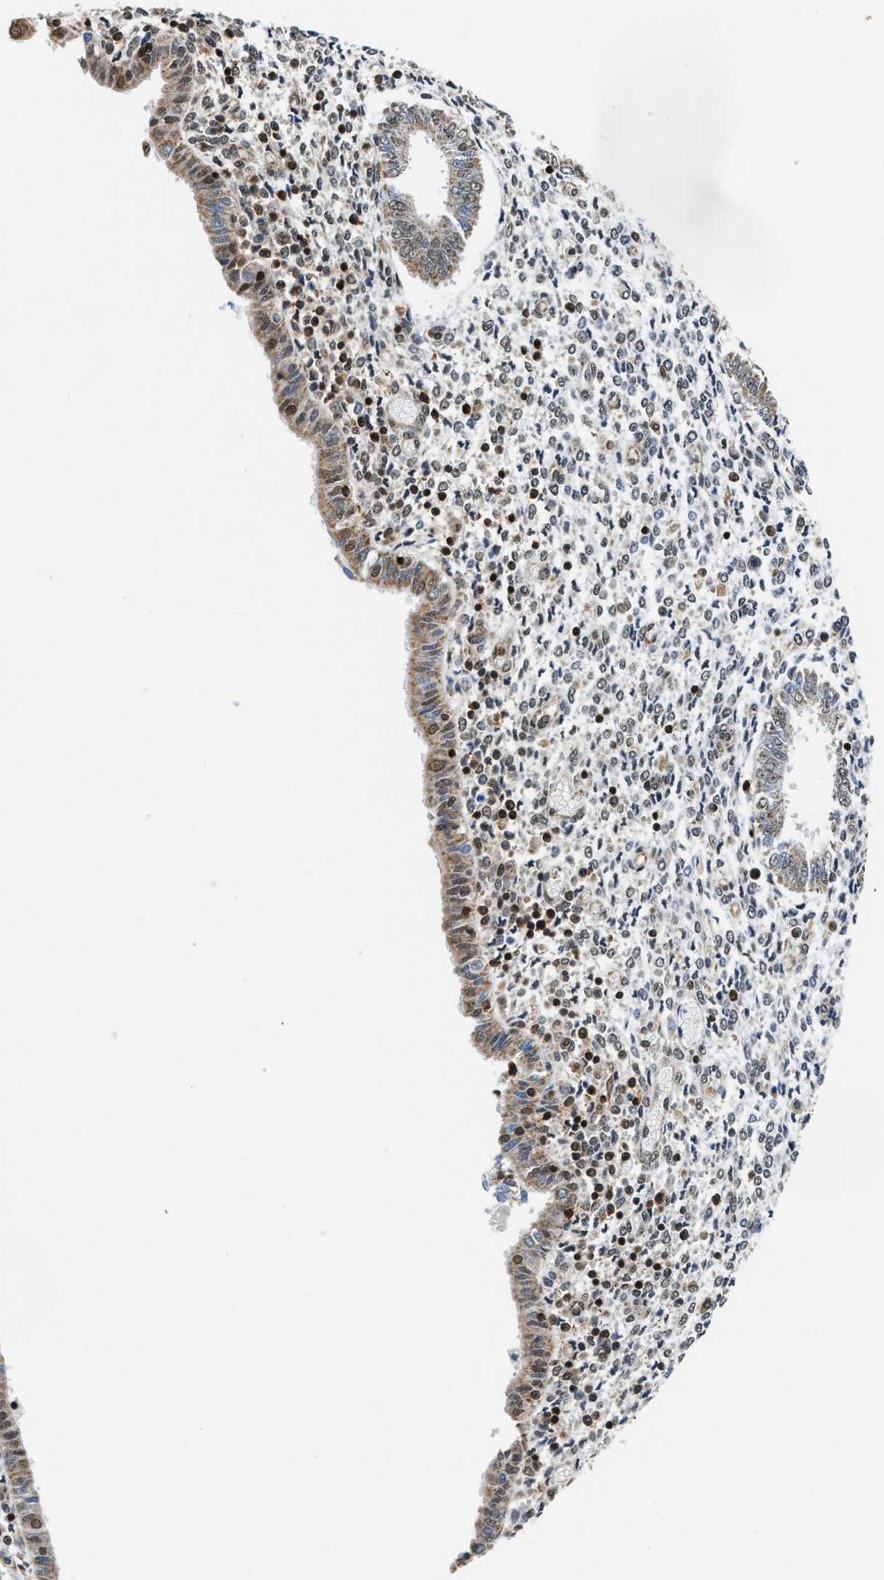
{"staining": {"intensity": "weak", "quantity": "25%-75%", "location": "nuclear"}, "tissue": "endometrium", "cell_type": "Cells in endometrial stroma", "image_type": "normal", "snomed": [{"axis": "morphology", "description": "Normal tissue, NOS"}, {"axis": "topography", "description": "Endometrium"}], "caption": "High-power microscopy captured an immunohistochemistry photomicrograph of unremarkable endometrium, revealing weak nuclear staining in about 25%-75% of cells in endometrial stroma.", "gene": "STK10", "patient": {"sex": "female", "age": 35}}